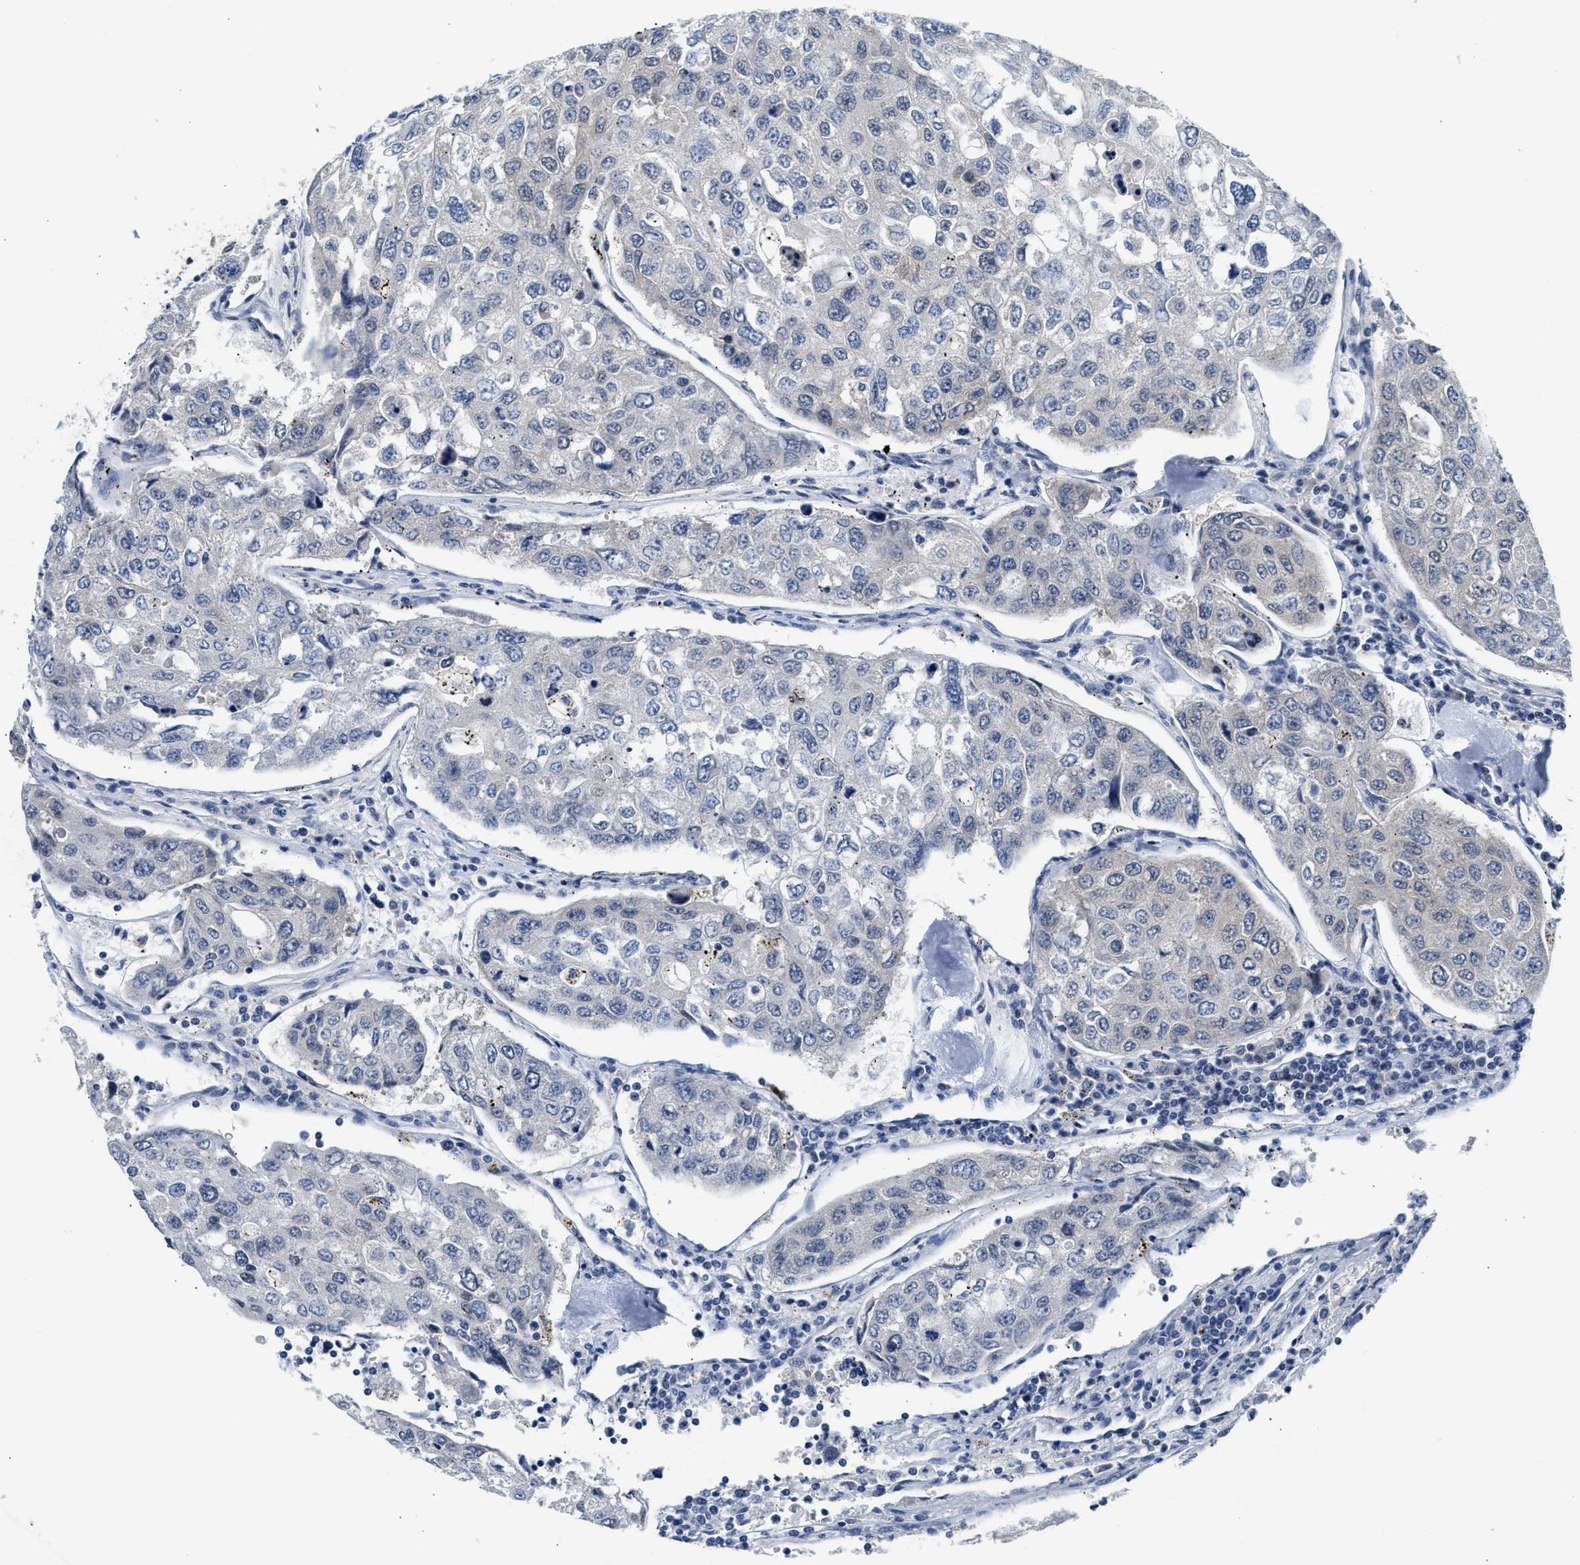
{"staining": {"intensity": "negative", "quantity": "none", "location": "none"}, "tissue": "urothelial cancer", "cell_type": "Tumor cells", "image_type": "cancer", "snomed": [{"axis": "morphology", "description": "Urothelial carcinoma, High grade"}, {"axis": "topography", "description": "Lymph node"}, {"axis": "topography", "description": "Urinary bladder"}], "caption": "This is a photomicrograph of immunohistochemistry (IHC) staining of urothelial carcinoma (high-grade), which shows no positivity in tumor cells.", "gene": "PPM1H", "patient": {"sex": "male", "age": 51}}